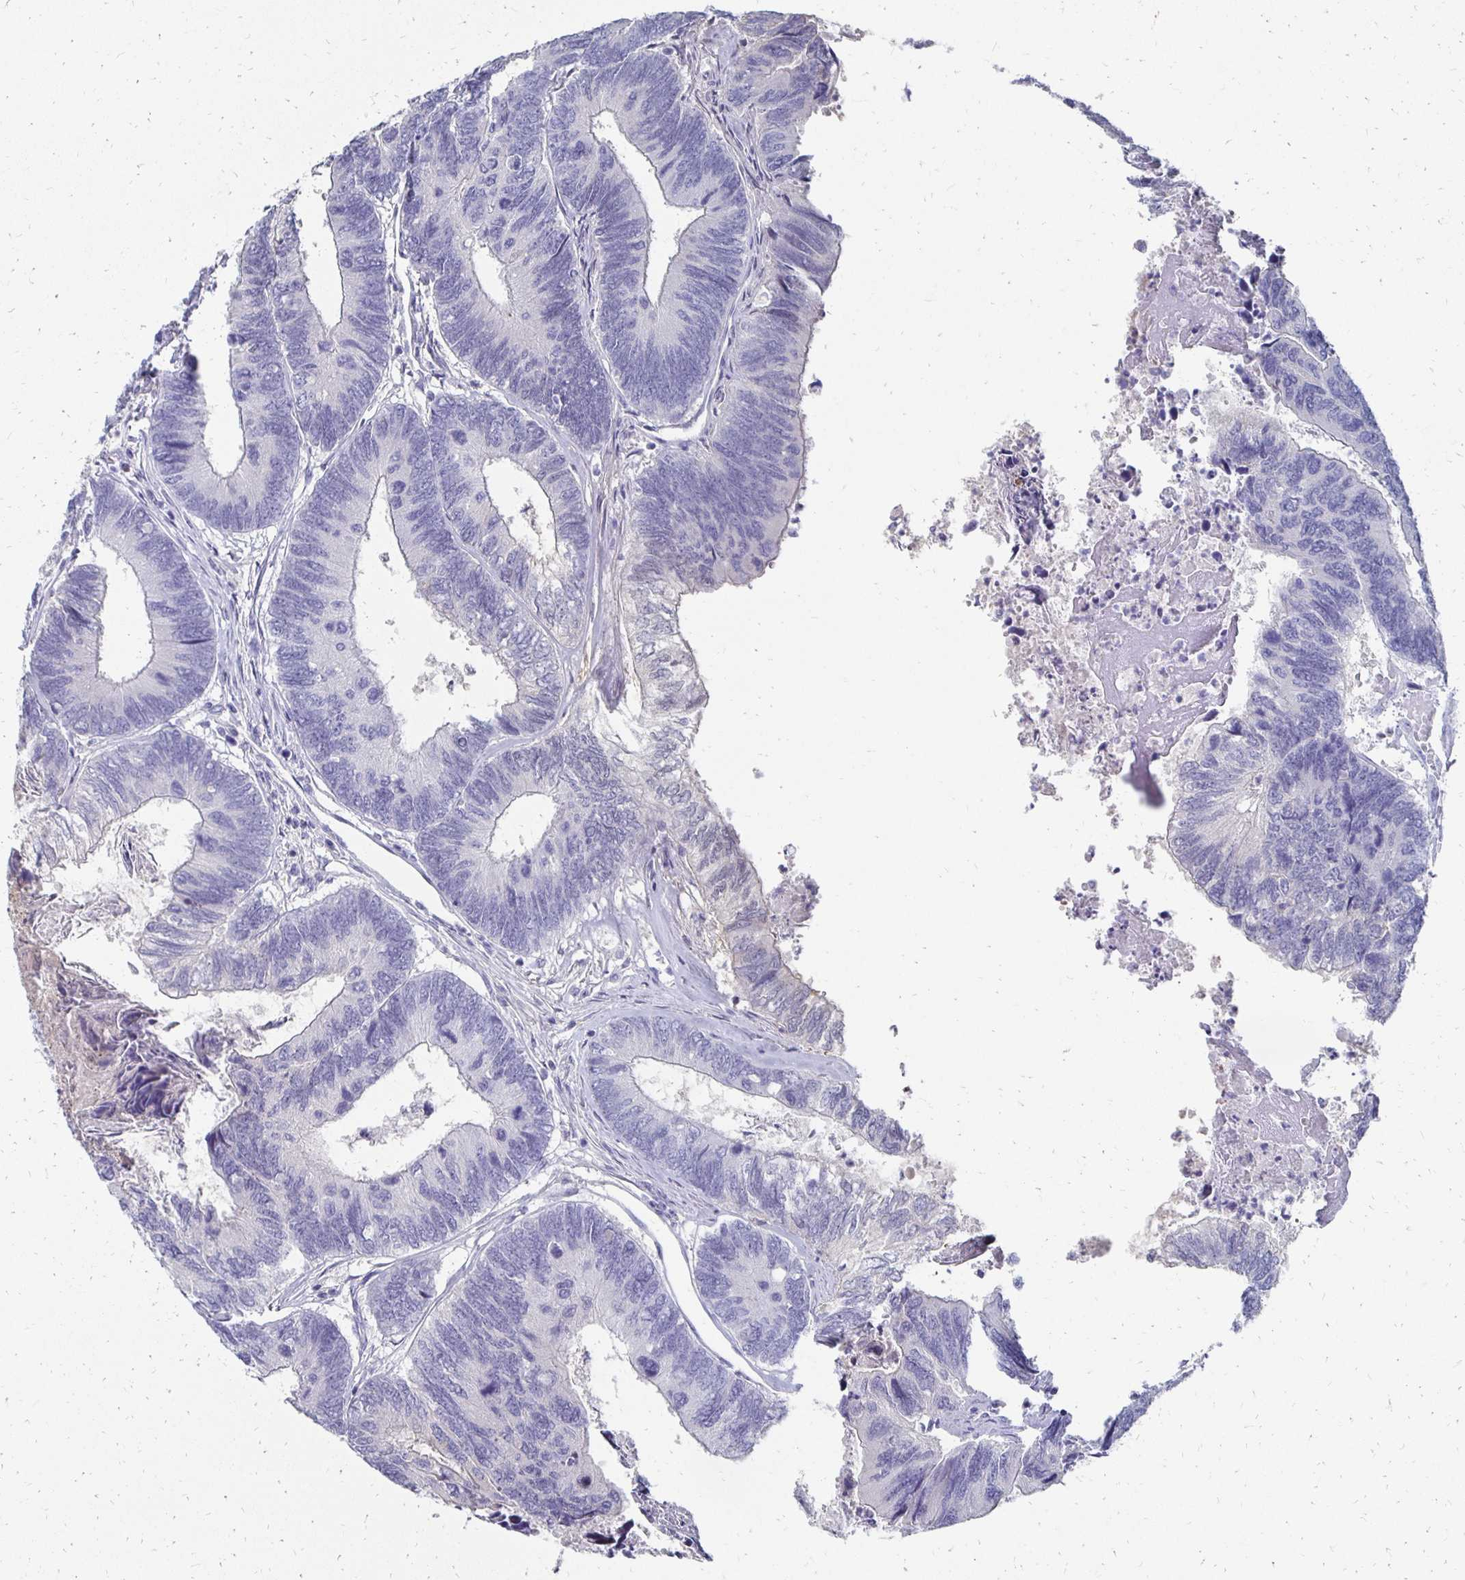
{"staining": {"intensity": "negative", "quantity": "none", "location": "none"}, "tissue": "colorectal cancer", "cell_type": "Tumor cells", "image_type": "cancer", "snomed": [{"axis": "morphology", "description": "Adenocarcinoma, NOS"}, {"axis": "topography", "description": "Colon"}], "caption": "Immunohistochemical staining of colorectal adenocarcinoma demonstrates no significant expression in tumor cells.", "gene": "SYCP3", "patient": {"sex": "female", "age": 67}}